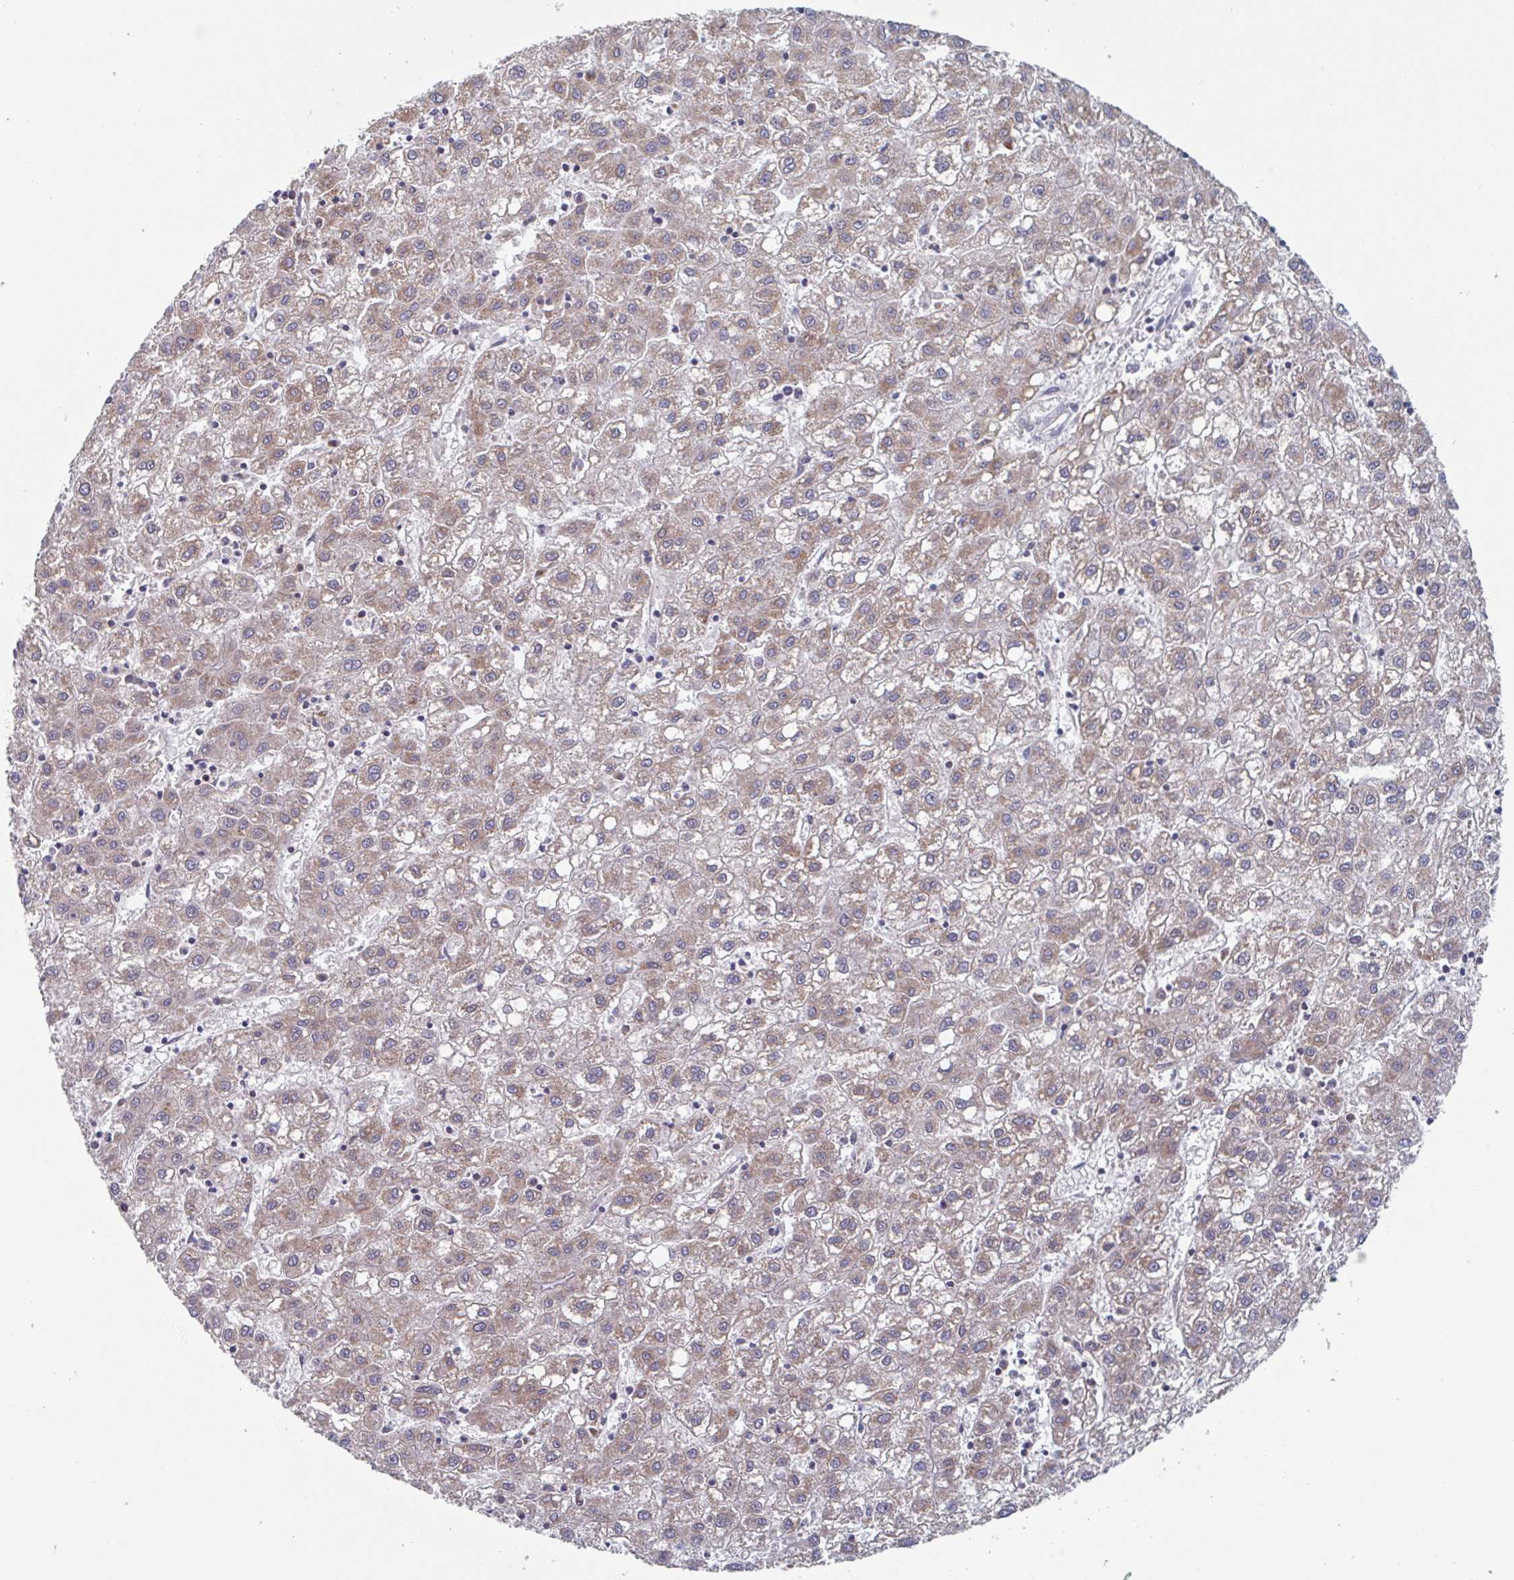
{"staining": {"intensity": "moderate", "quantity": ">75%", "location": "cytoplasmic/membranous"}, "tissue": "liver cancer", "cell_type": "Tumor cells", "image_type": "cancer", "snomed": [{"axis": "morphology", "description": "Carcinoma, Hepatocellular, NOS"}, {"axis": "topography", "description": "Liver"}], "caption": "Human liver hepatocellular carcinoma stained with a protein marker displays moderate staining in tumor cells.", "gene": "SURF1", "patient": {"sex": "male", "age": 72}}